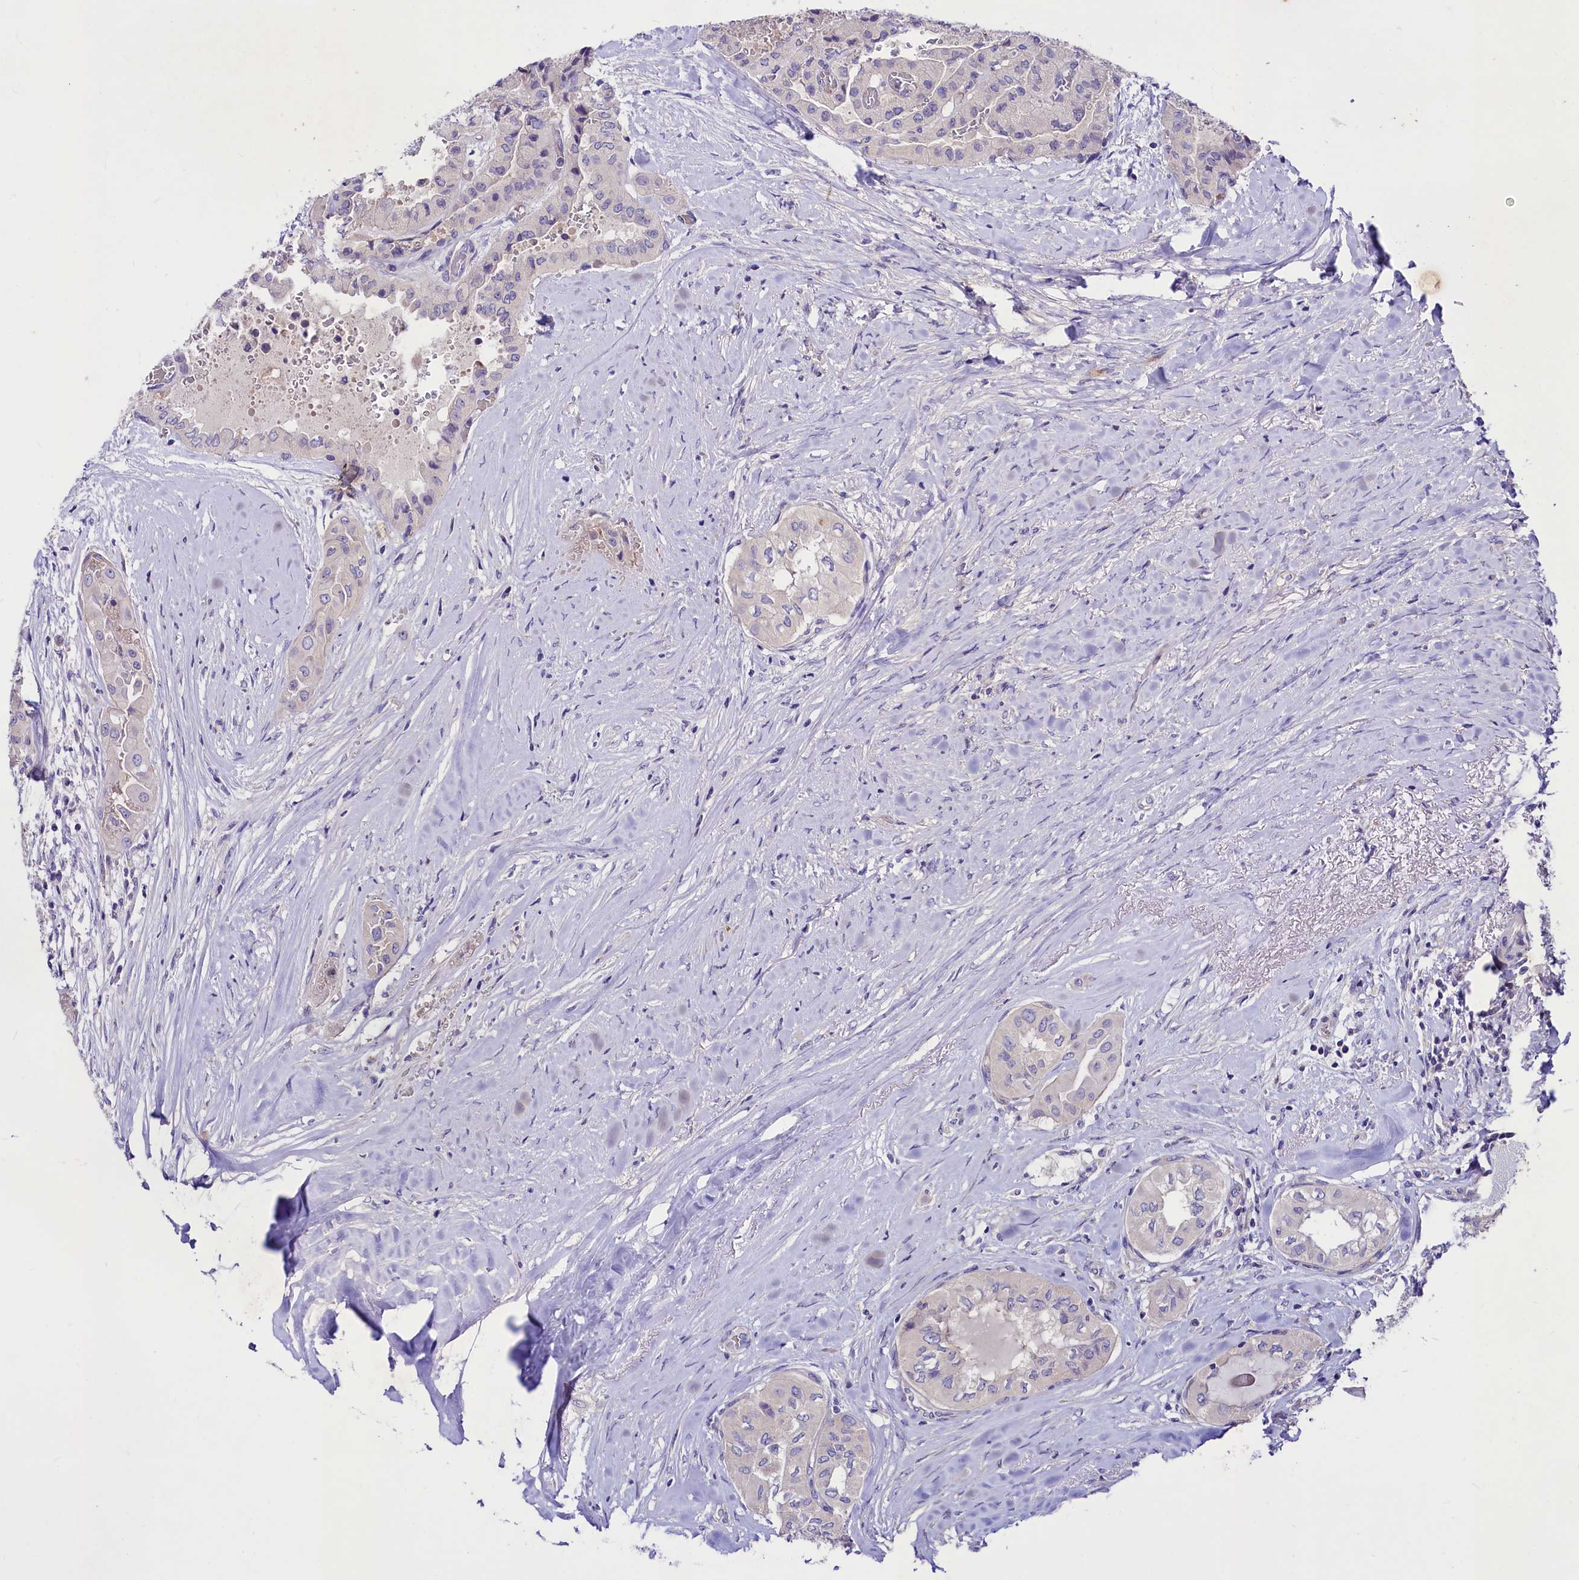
{"staining": {"intensity": "negative", "quantity": "none", "location": "none"}, "tissue": "thyroid cancer", "cell_type": "Tumor cells", "image_type": "cancer", "snomed": [{"axis": "morphology", "description": "Papillary adenocarcinoma, NOS"}, {"axis": "topography", "description": "Thyroid gland"}], "caption": "The immunohistochemistry (IHC) image has no significant expression in tumor cells of thyroid cancer (papillary adenocarcinoma) tissue.", "gene": "ABHD5", "patient": {"sex": "female", "age": 59}}